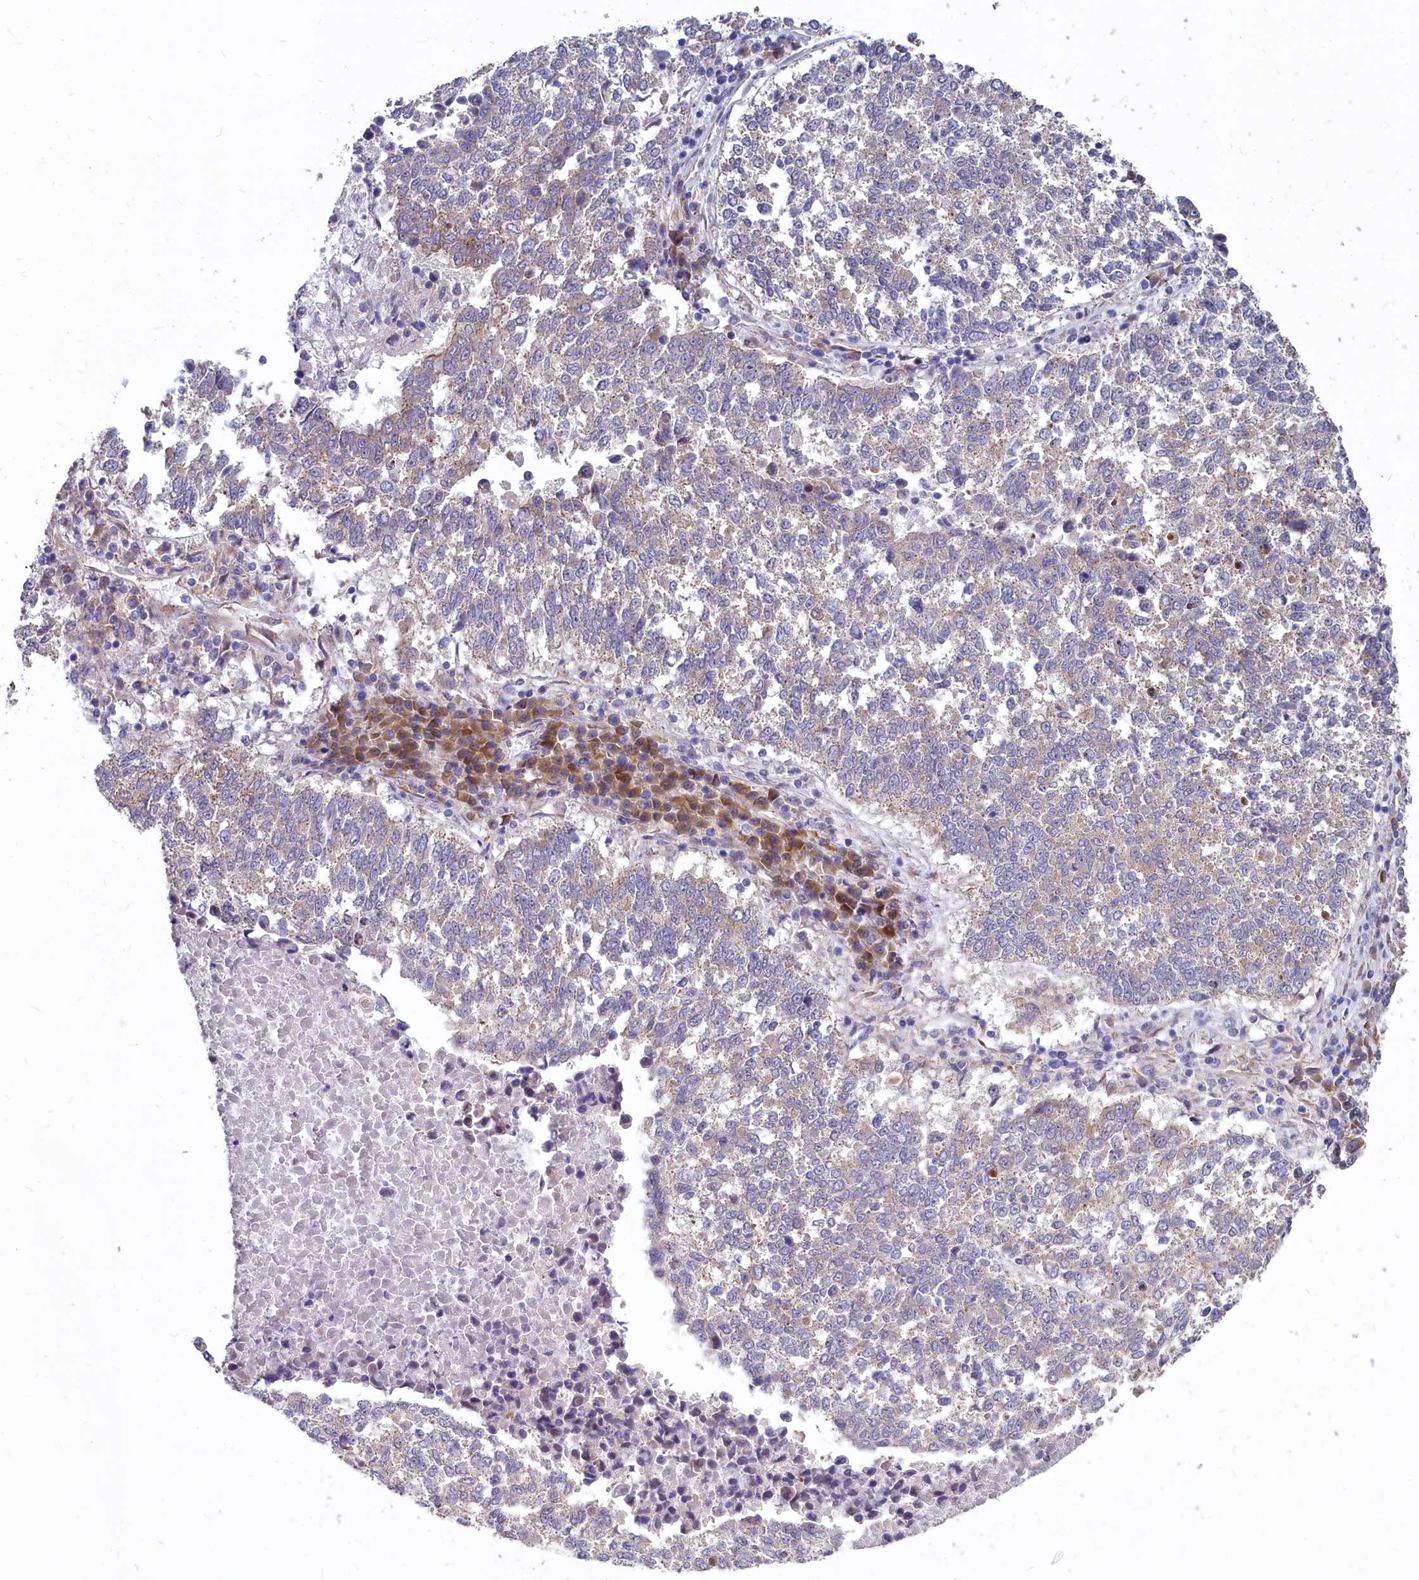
{"staining": {"intensity": "moderate", "quantity": "25%-75%", "location": "cytoplasmic/membranous"}, "tissue": "lung cancer", "cell_type": "Tumor cells", "image_type": "cancer", "snomed": [{"axis": "morphology", "description": "Squamous cell carcinoma, NOS"}, {"axis": "topography", "description": "Lung"}], "caption": "Immunohistochemistry (IHC) of human squamous cell carcinoma (lung) reveals medium levels of moderate cytoplasmic/membranous expression in about 25%-75% of tumor cells.", "gene": "EIF2B2", "patient": {"sex": "male", "age": 73}}